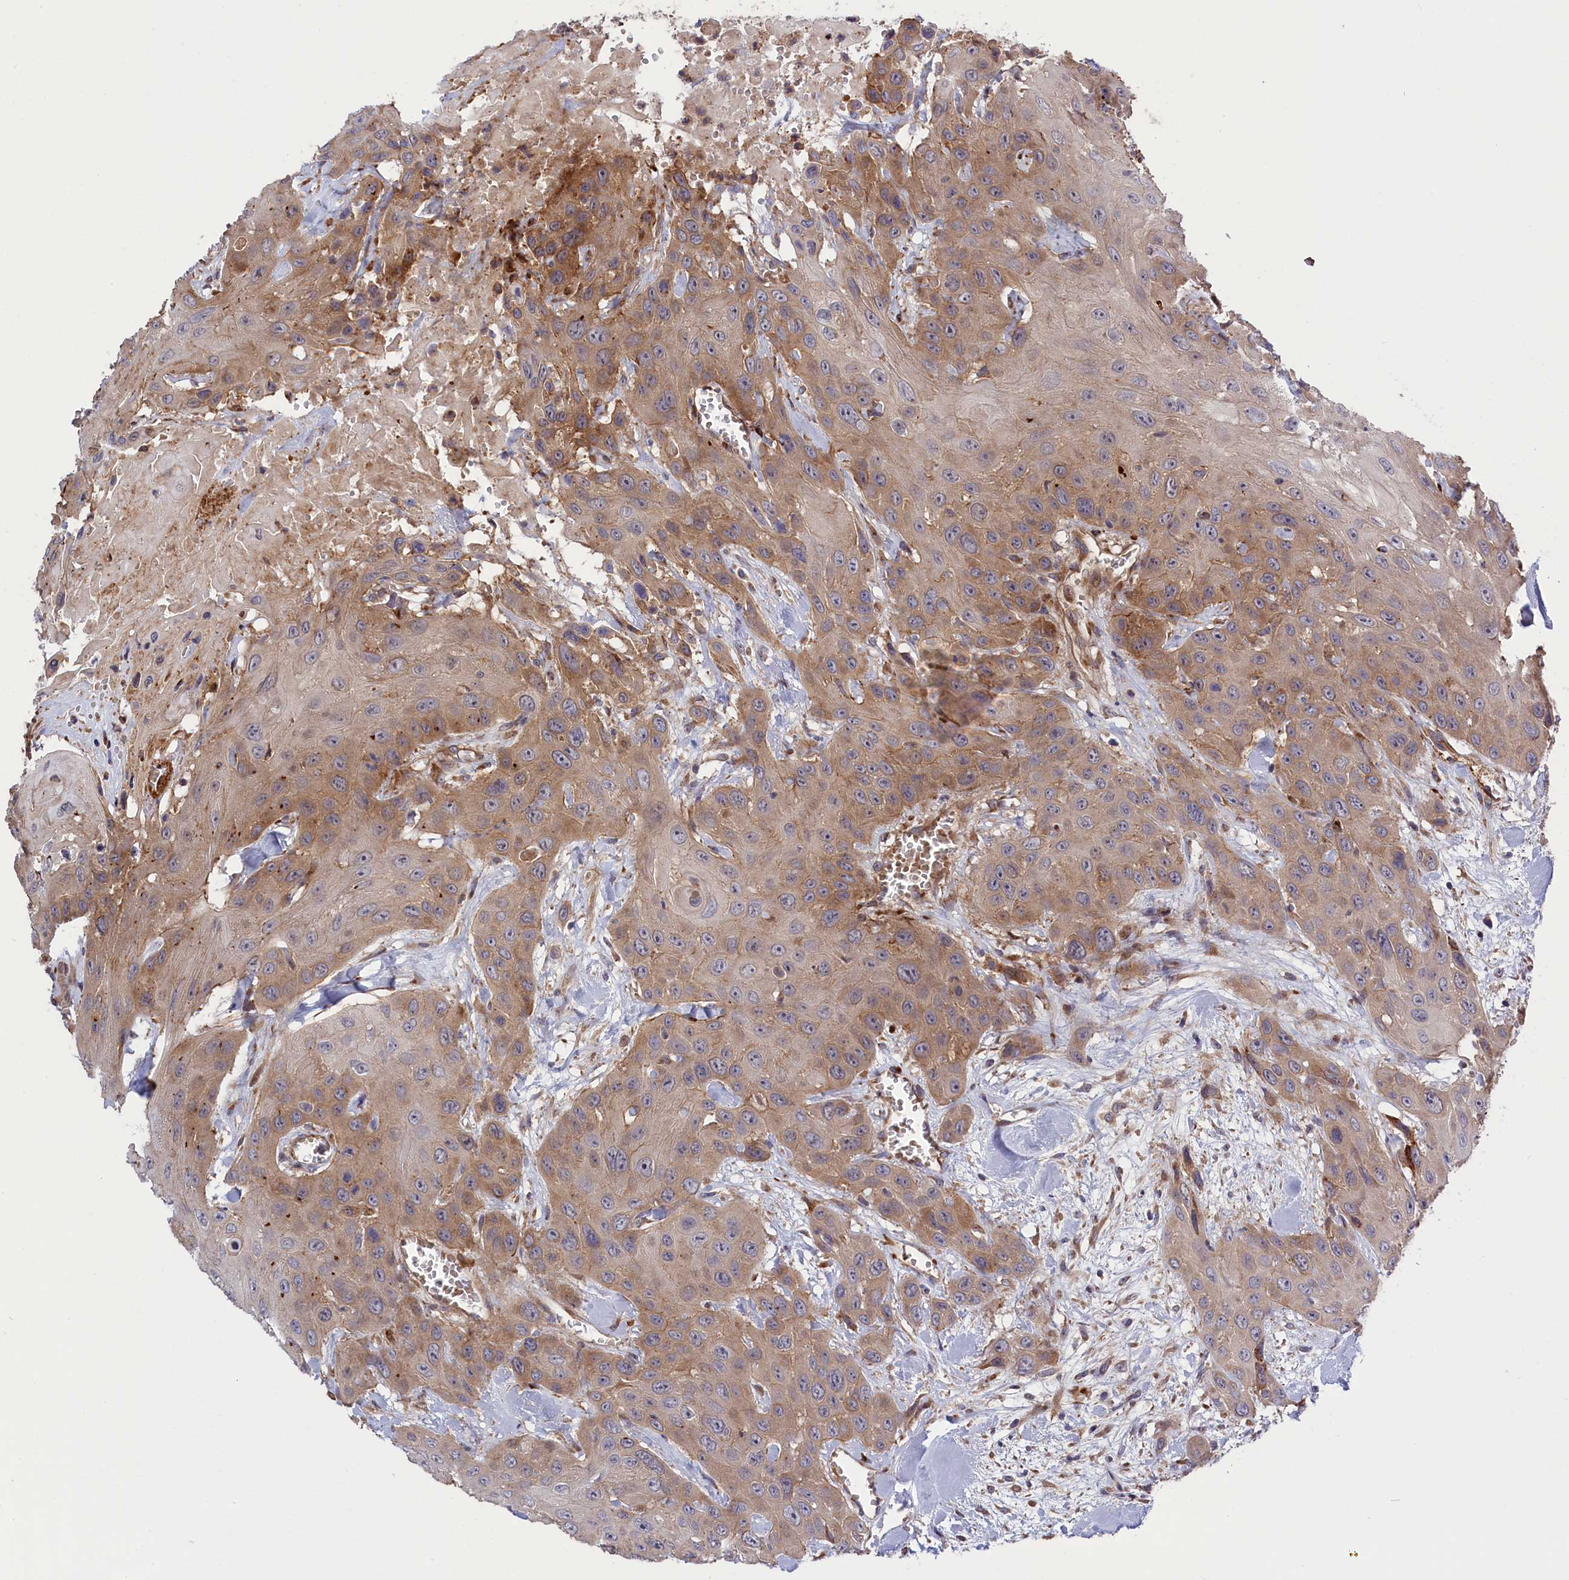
{"staining": {"intensity": "moderate", "quantity": "25%-75%", "location": "cytoplasmic/membranous"}, "tissue": "head and neck cancer", "cell_type": "Tumor cells", "image_type": "cancer", "snomed": [{"axis": "morphology", "description": "Squamous cell carcinoma, NOS"}, {"axis": "topography", "description": "Head-Neck"}], "caption": "Brown immunohistochemical staining in head and neck squamous cell carcinoma displays moderate cytoplasmic/membranous positivity in approximately 25%-75% of tumor cells. The protein of interest is stained brown, and the nuclei are stained in blue (DAB (3,3'-diaminobenzidine) IHC with brightfield microscopy, high magnification).", "gene": "DDX60L", "patient": {"sex": "male", "age": 81}}